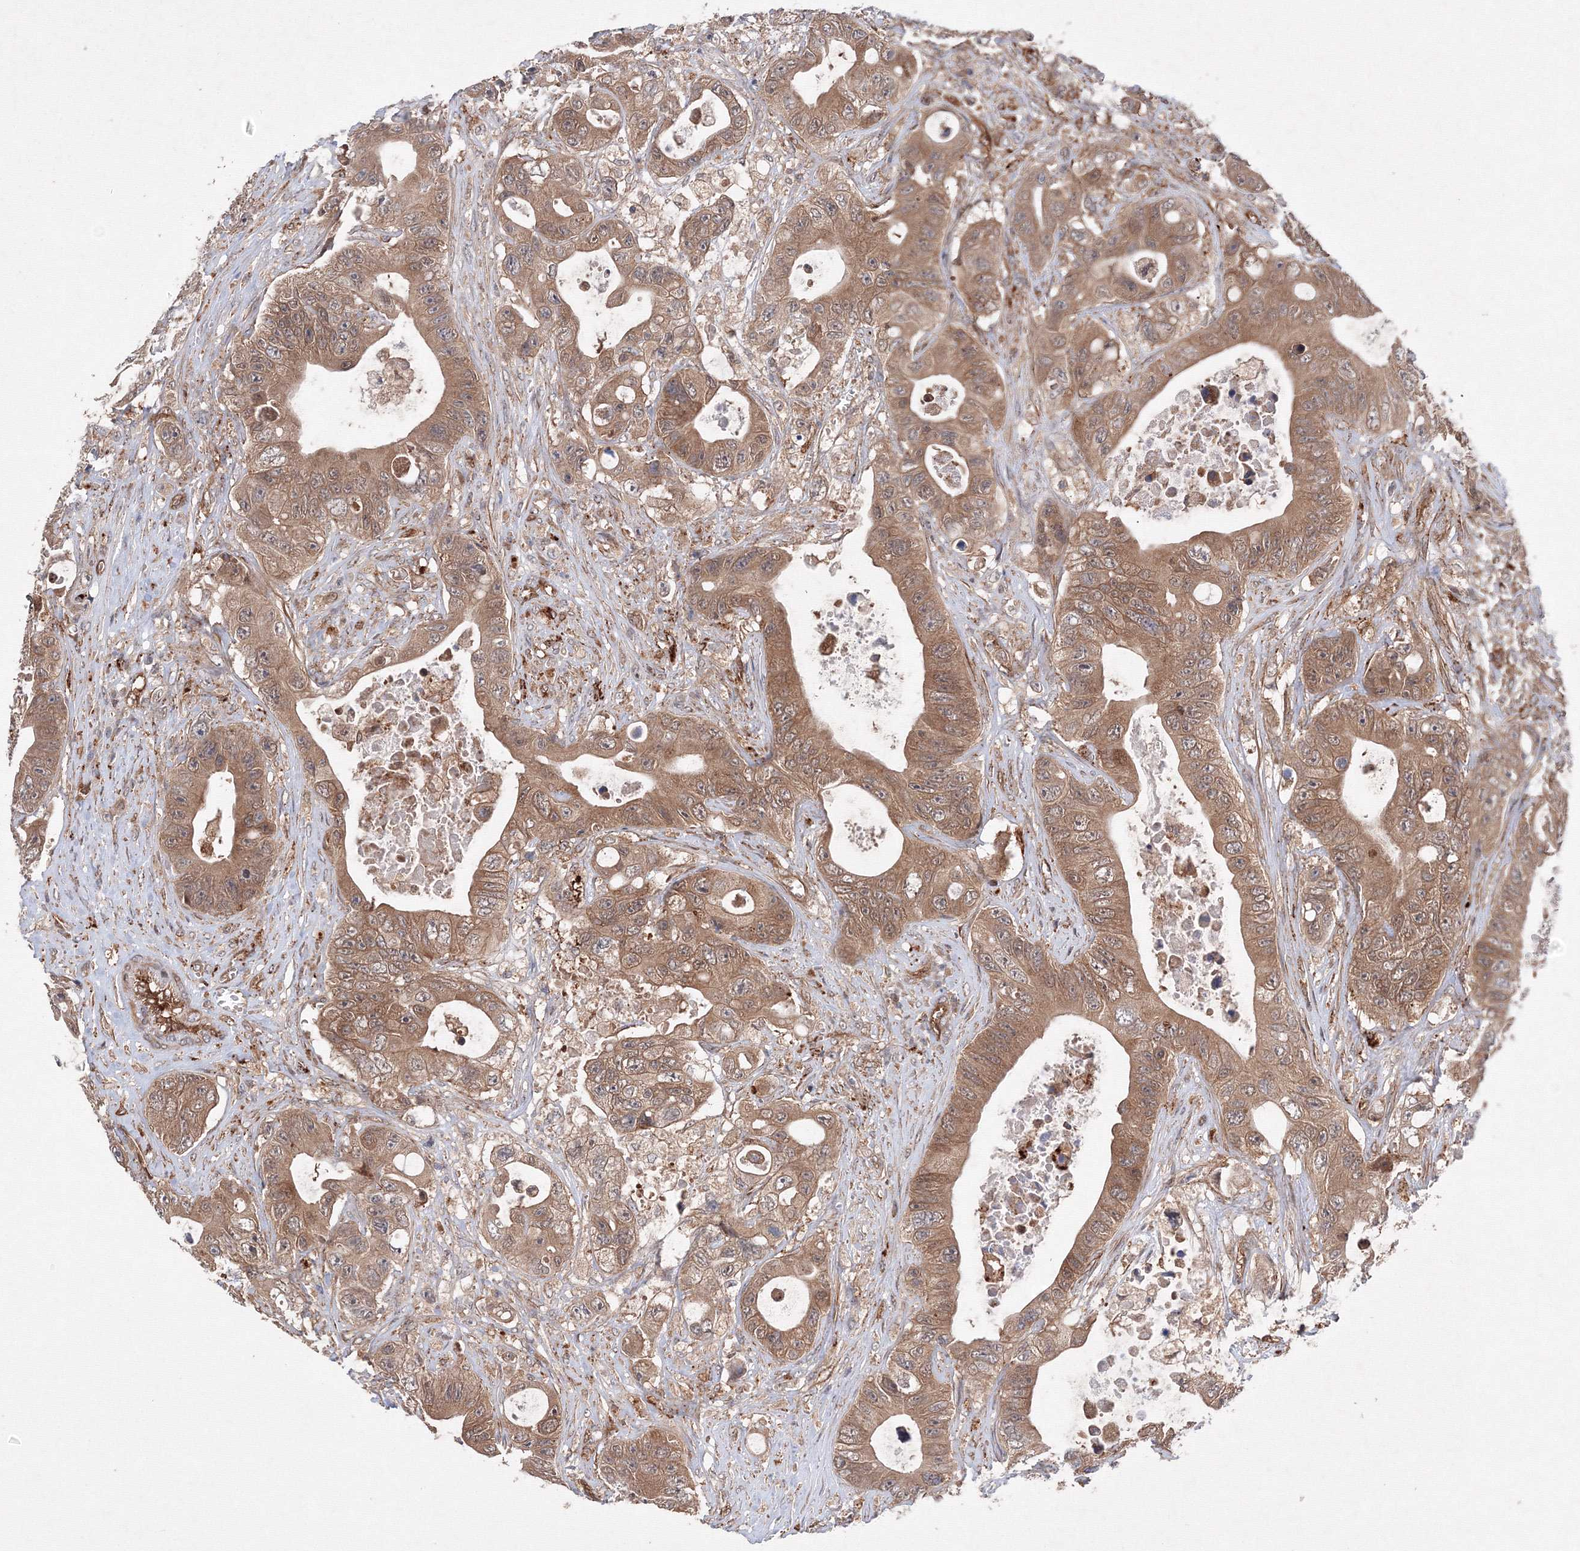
{"staining": {"intensity": "moderate", "quantity": ">75%", "location": "cytoplasmic/membranous"}, "tissue": "colorectal cancer", "cell_type": "Tumor cells", "image_type": "cancer", "snomed": [{"axis": "morphology", "description": "Adenocarcinoma, NOS"}, {"axis": "topography", "description": "Colon"}], "caption": "Human colorectal cancer stained with a brown dye demonstrates moderate cytoplasmic/membranous positive expression in about >75% of tumor cells.", "gene": "DCTD", "patient": {"sex": "female", "age": 46}}